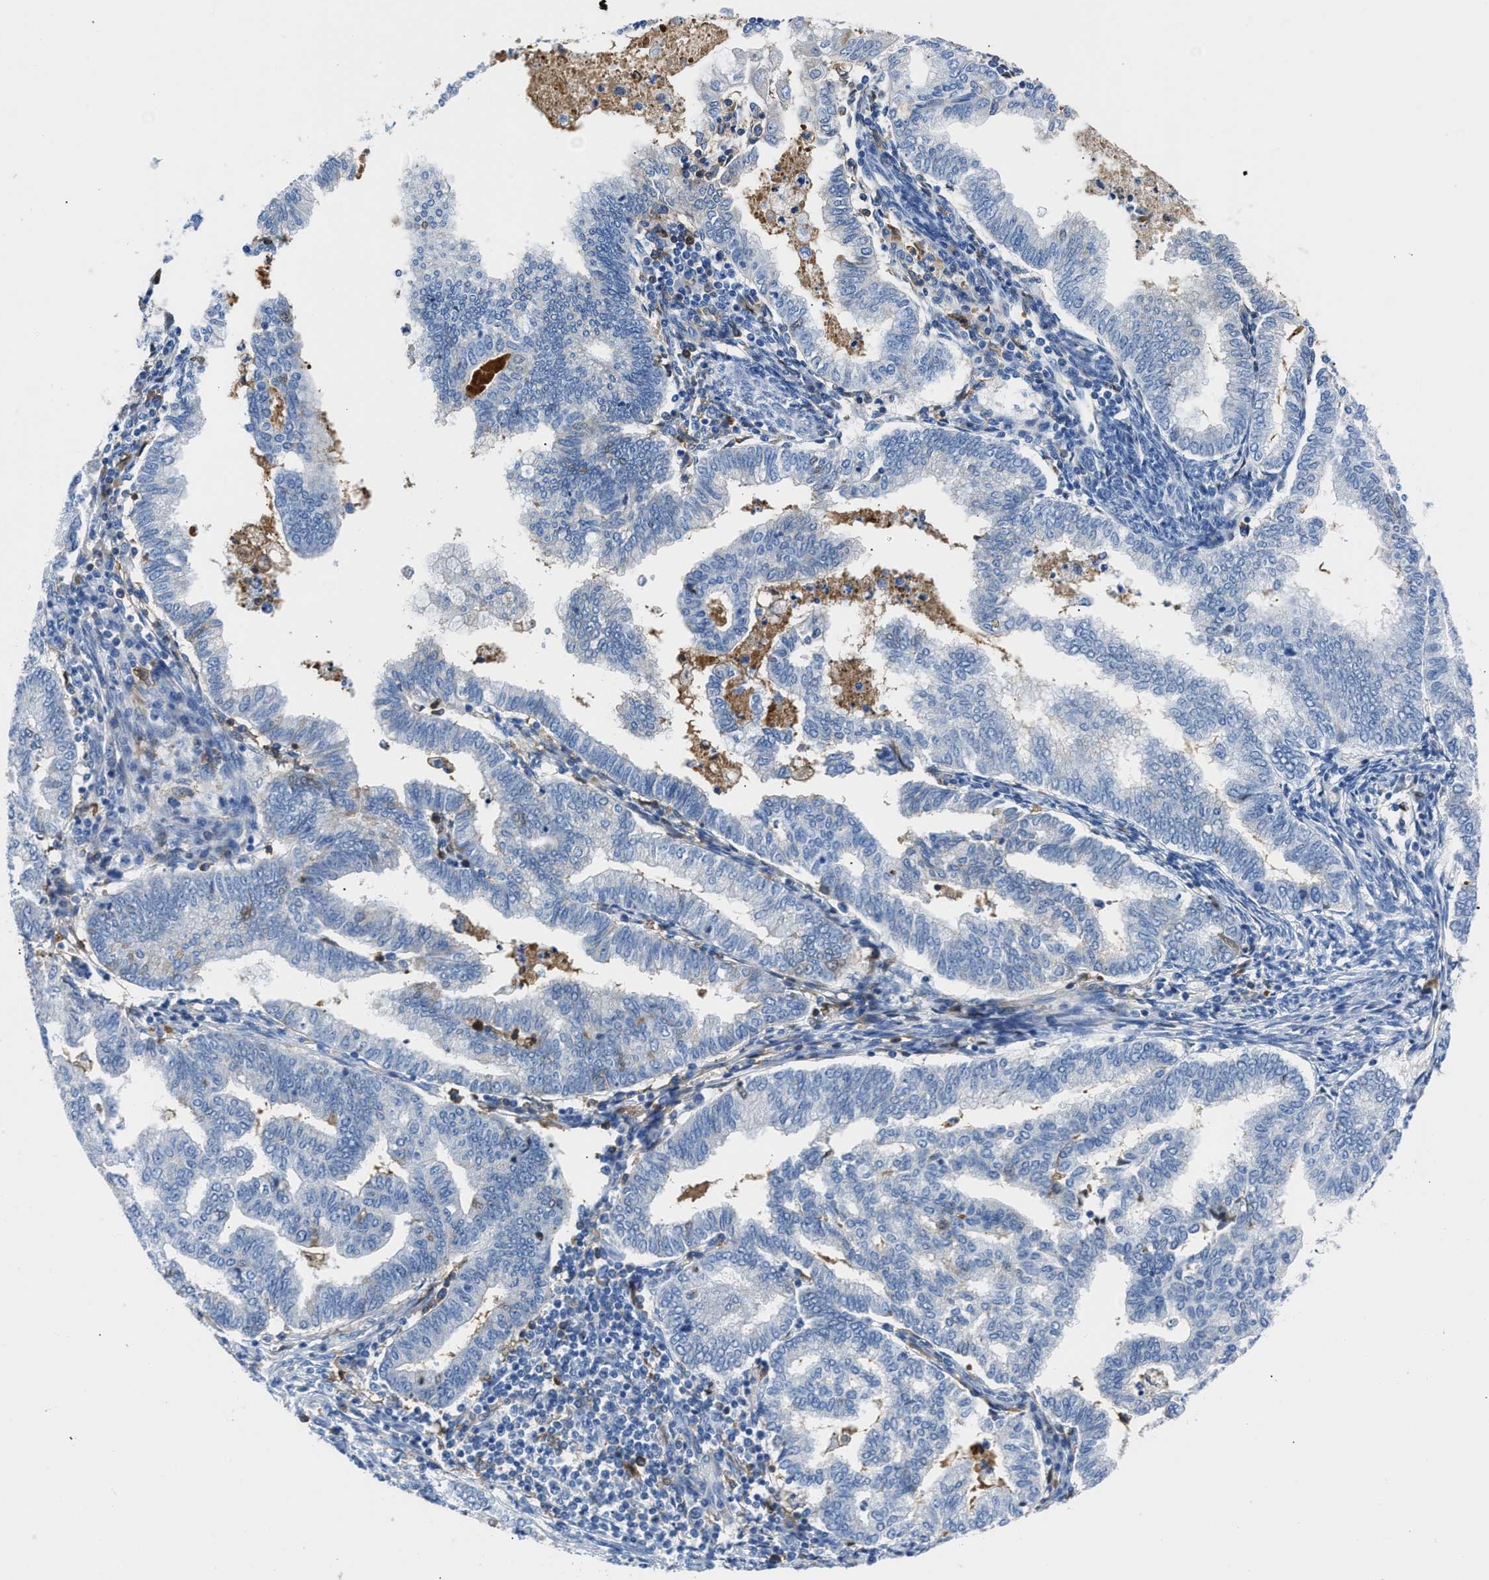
{"staining": {"intensity": "negative", "quantity": "none", "location": "none"}, "tissue": "endometrial cancer", "cell_type": "Tumor cells", "image_type": "cancer", "snomed": [{"axis": "morphology", "description": "Polyp, NOS"}, {"axis": "morphology", "description": "Adenocarcinoma, NOS"}, {"axis": "morphology", "description": "Adenoma, NOS"}, {"axis": "topography", "description": "Endometrium"}], "caption": "Micrograph shows no significant protein positivity in tumor cells of adenocarcinoma (endometrial).", "gene": "GC", "patient": {"sex": "female", "age": 79}}